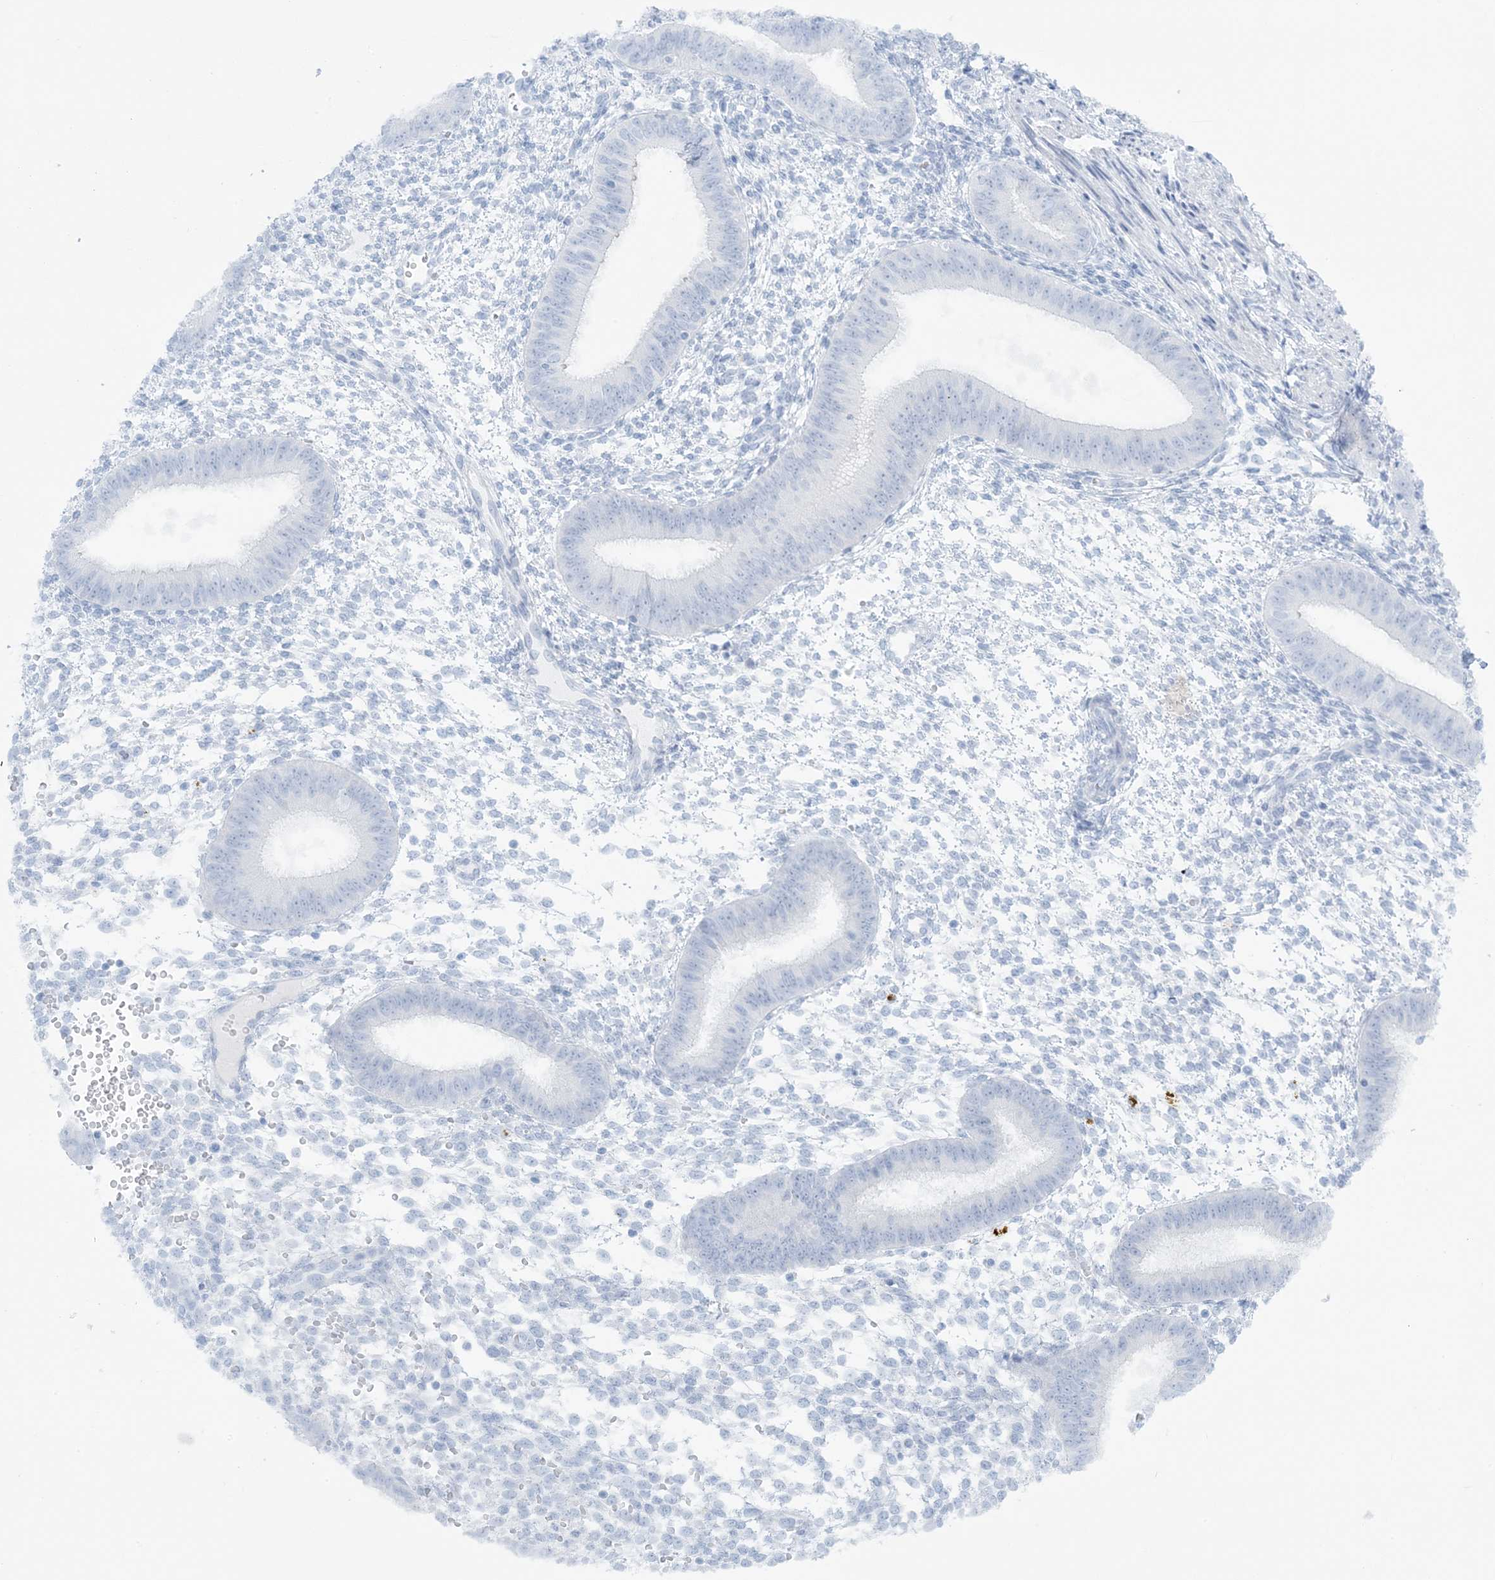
{"staining": {"intensity": "negative", "quantity": "none", "location": "none"}, "tissue": "endometrium", "cell_type": "Cells in endometrial stroma", "image_type": "normal", "snomed": [{"axis": "morphology", "description": "Normal tissue, NOS"}, {"axis": "topography", "description": "Uterus"}, {"axis": "topography", "description": "Endometrium"}], "caption": "Immunohistochemistry micrograph of benign endometrium: human endometrium stained with DAB displays no significant protein positivity in cells in endometrial stroma.", "gene": "AGXT", "patient": {"sex": "female", "age": 48}}